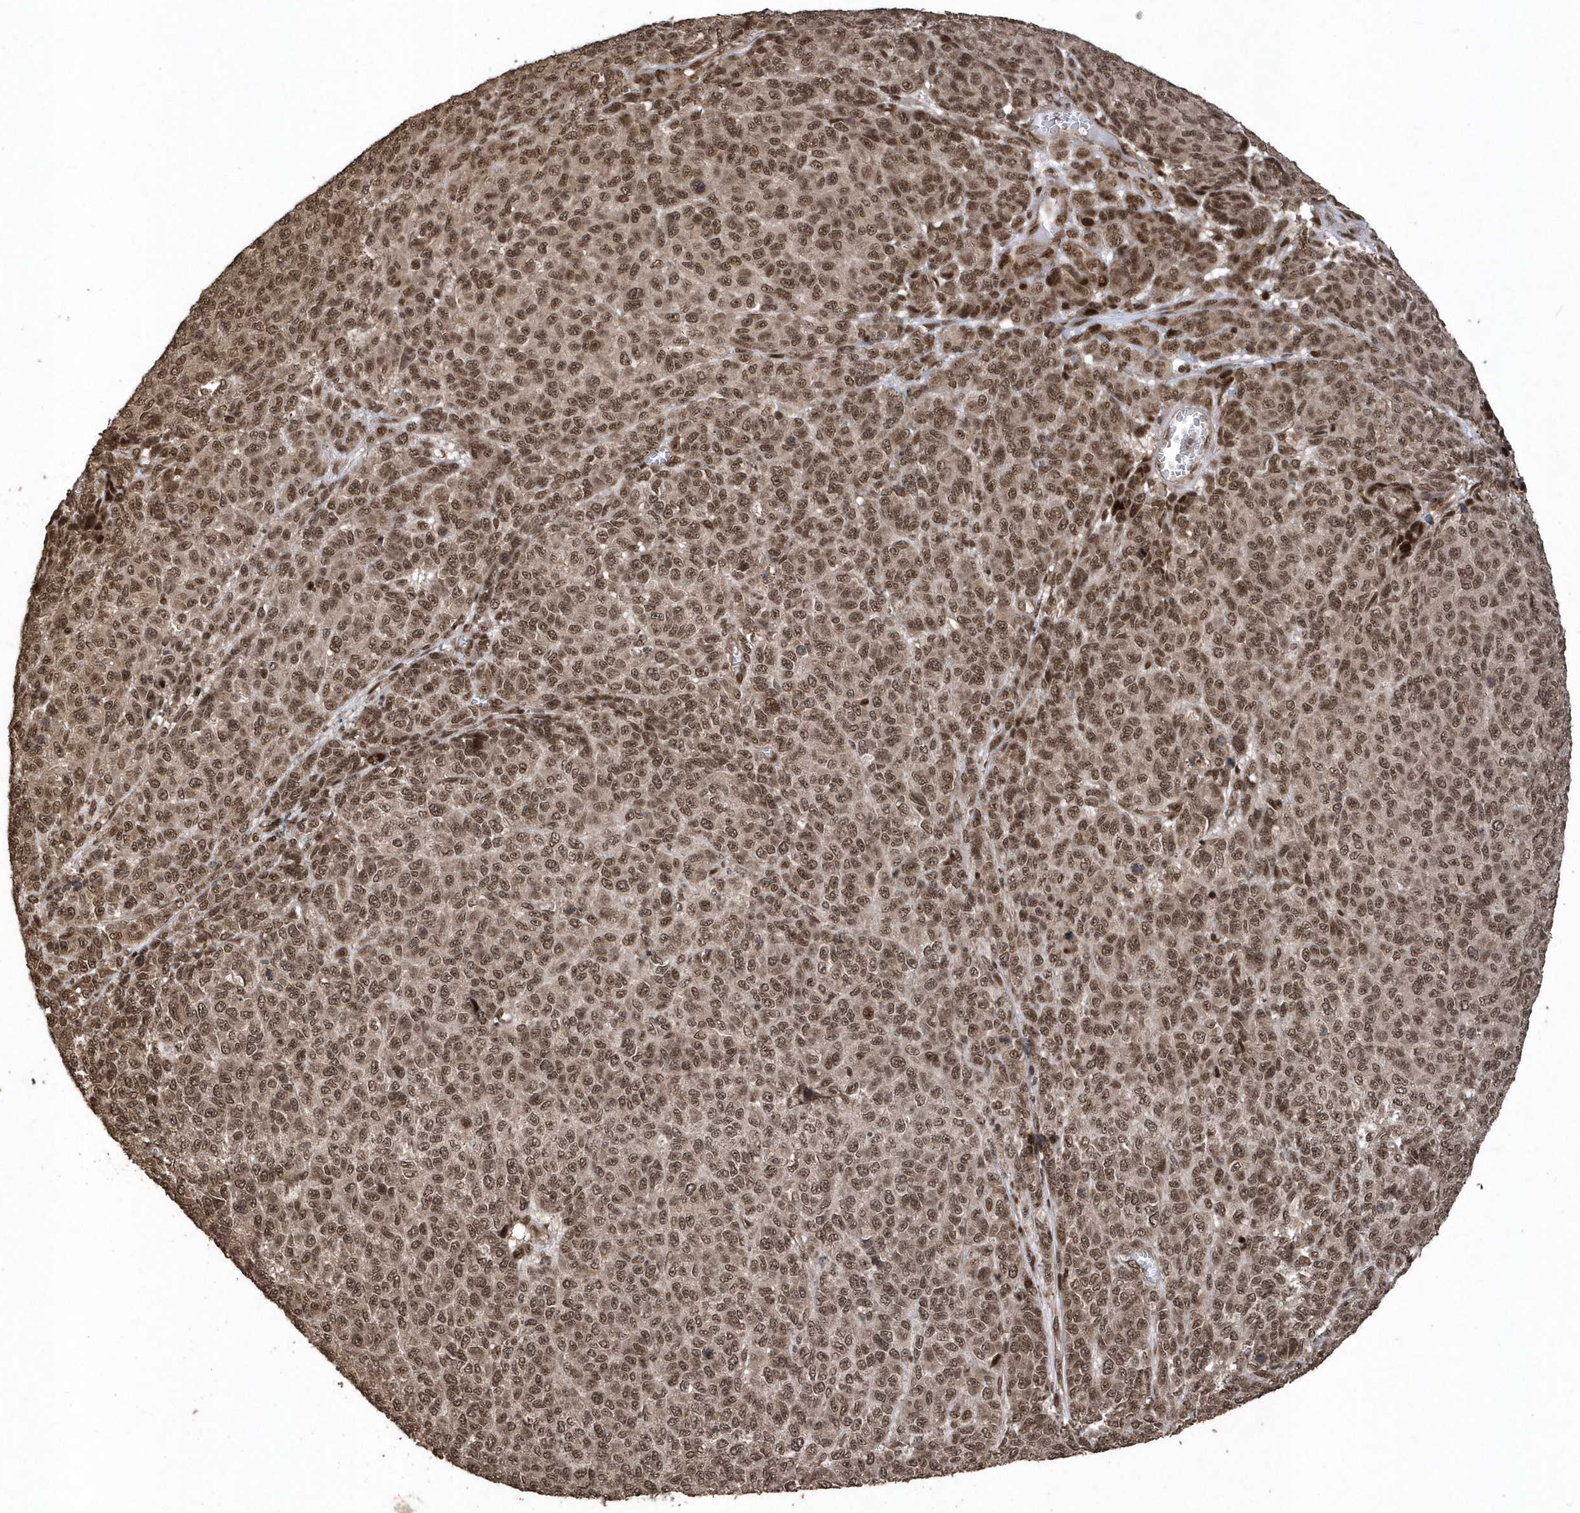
{"staining": {"intensity": "moderate", "quantity": ">75%", "location": "cytoplasmic/membranous,nuclear"}, "tissue": "melanoma", "cell_type": "Tumor cells", "image_type": "cancer", "snomed": [{"axis": "morphology", "description": "Malignant melanoma, NOS"}, {"axis": "topography", "description": "Skin"}], "caption": "Human melanoma stained with a brown dye reveals moderate cytoplasmic/membranous and nuclear positive positivity in about >75% of tumor cells.", "gene": "INTS12", "patient": {"sex": "male", "age": 49}}